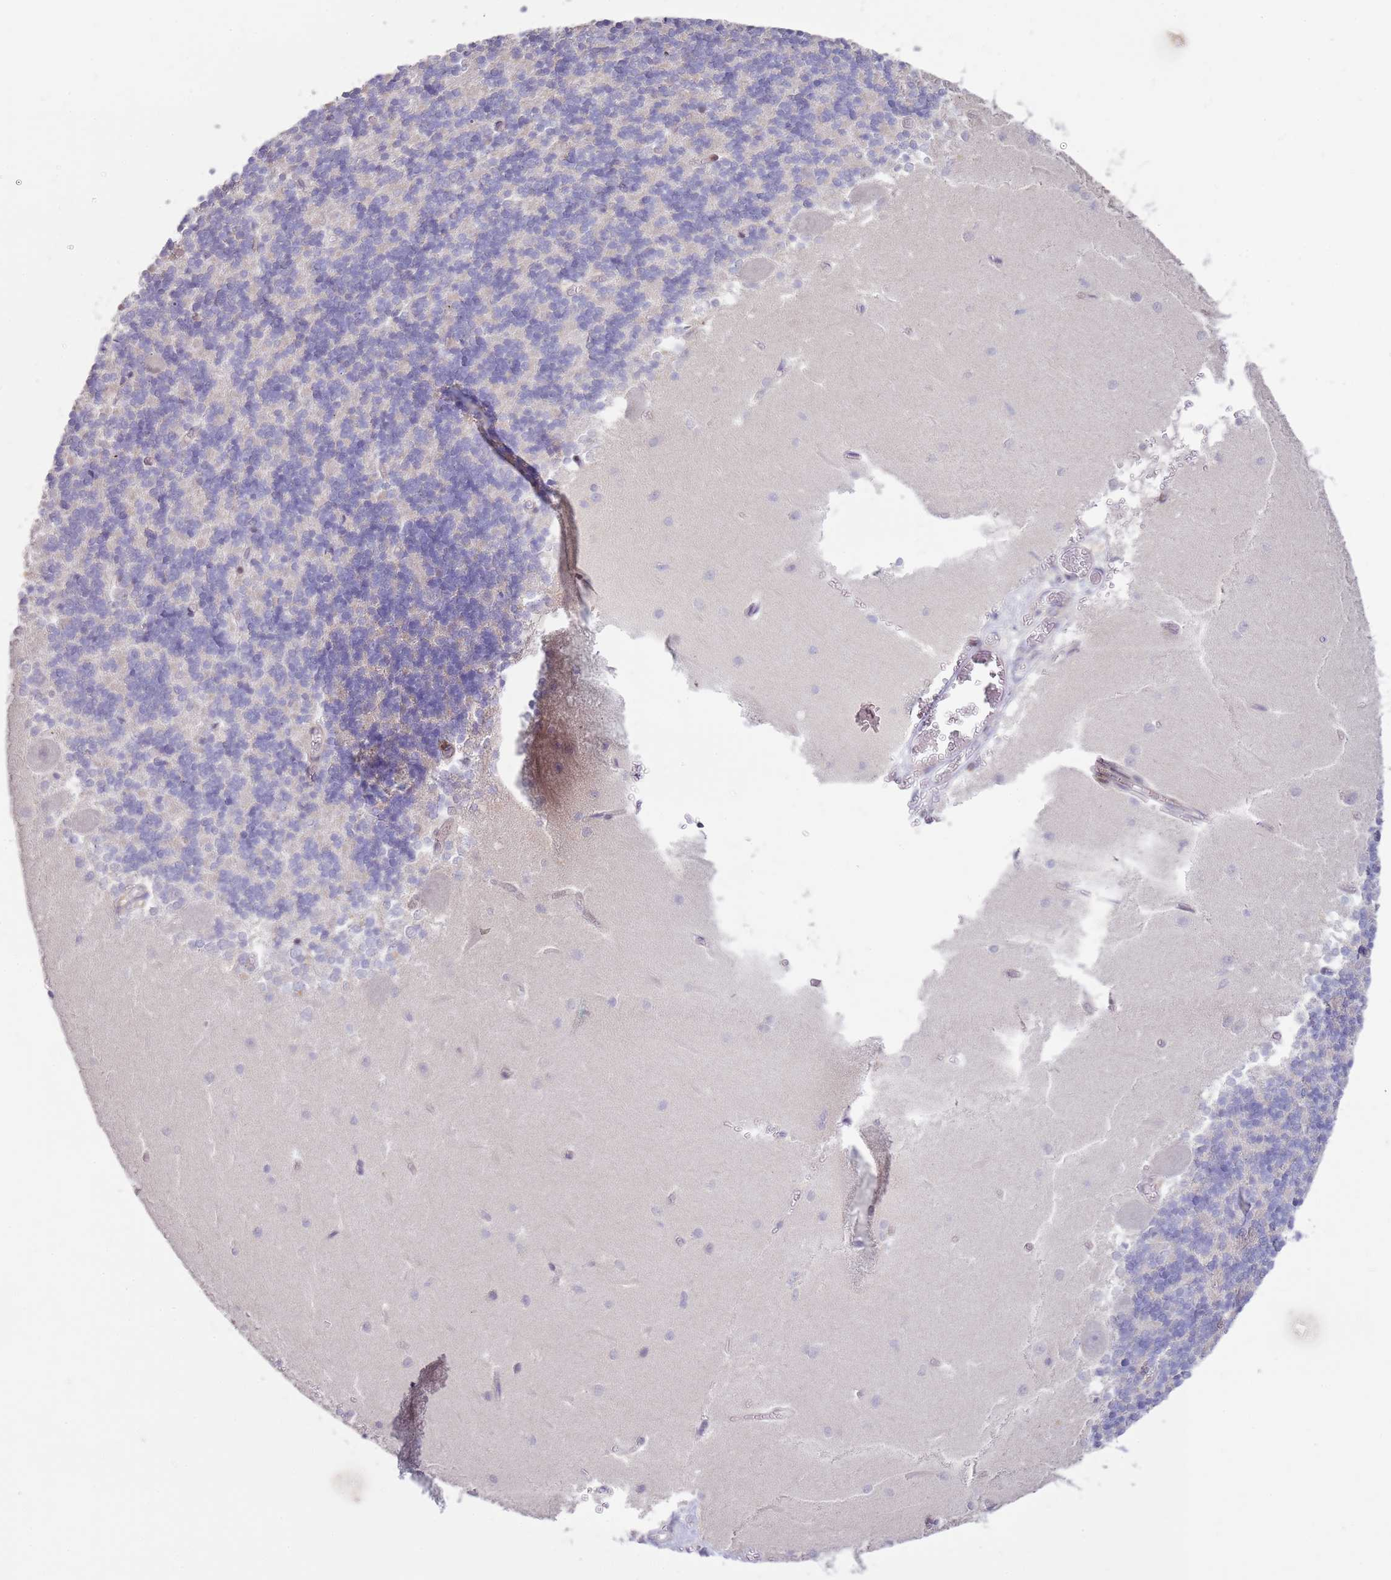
{"staining": {"intensity": "negative", "quantity": "none", "location": "none"}, "tissue": "cerebellum", "cell_type": "Cells in granular layer", "image_type": "normal", "snomed": [{"axis": "morphology", "description": "Normal tissue, NOS"}, {"axis": "topography", "description": "Cerebellum"}], "caption": "Immunohistochemistry of unremarkable cerebellum reveals no staining in cells in granular layer. (Brightfield microscopy of DAB (3,3'-diaminobenzidine) immunohistochemistry (IHC) at high magnification).", "gene": "GRAP", "patient": {"sex": "male", "age": 37}}